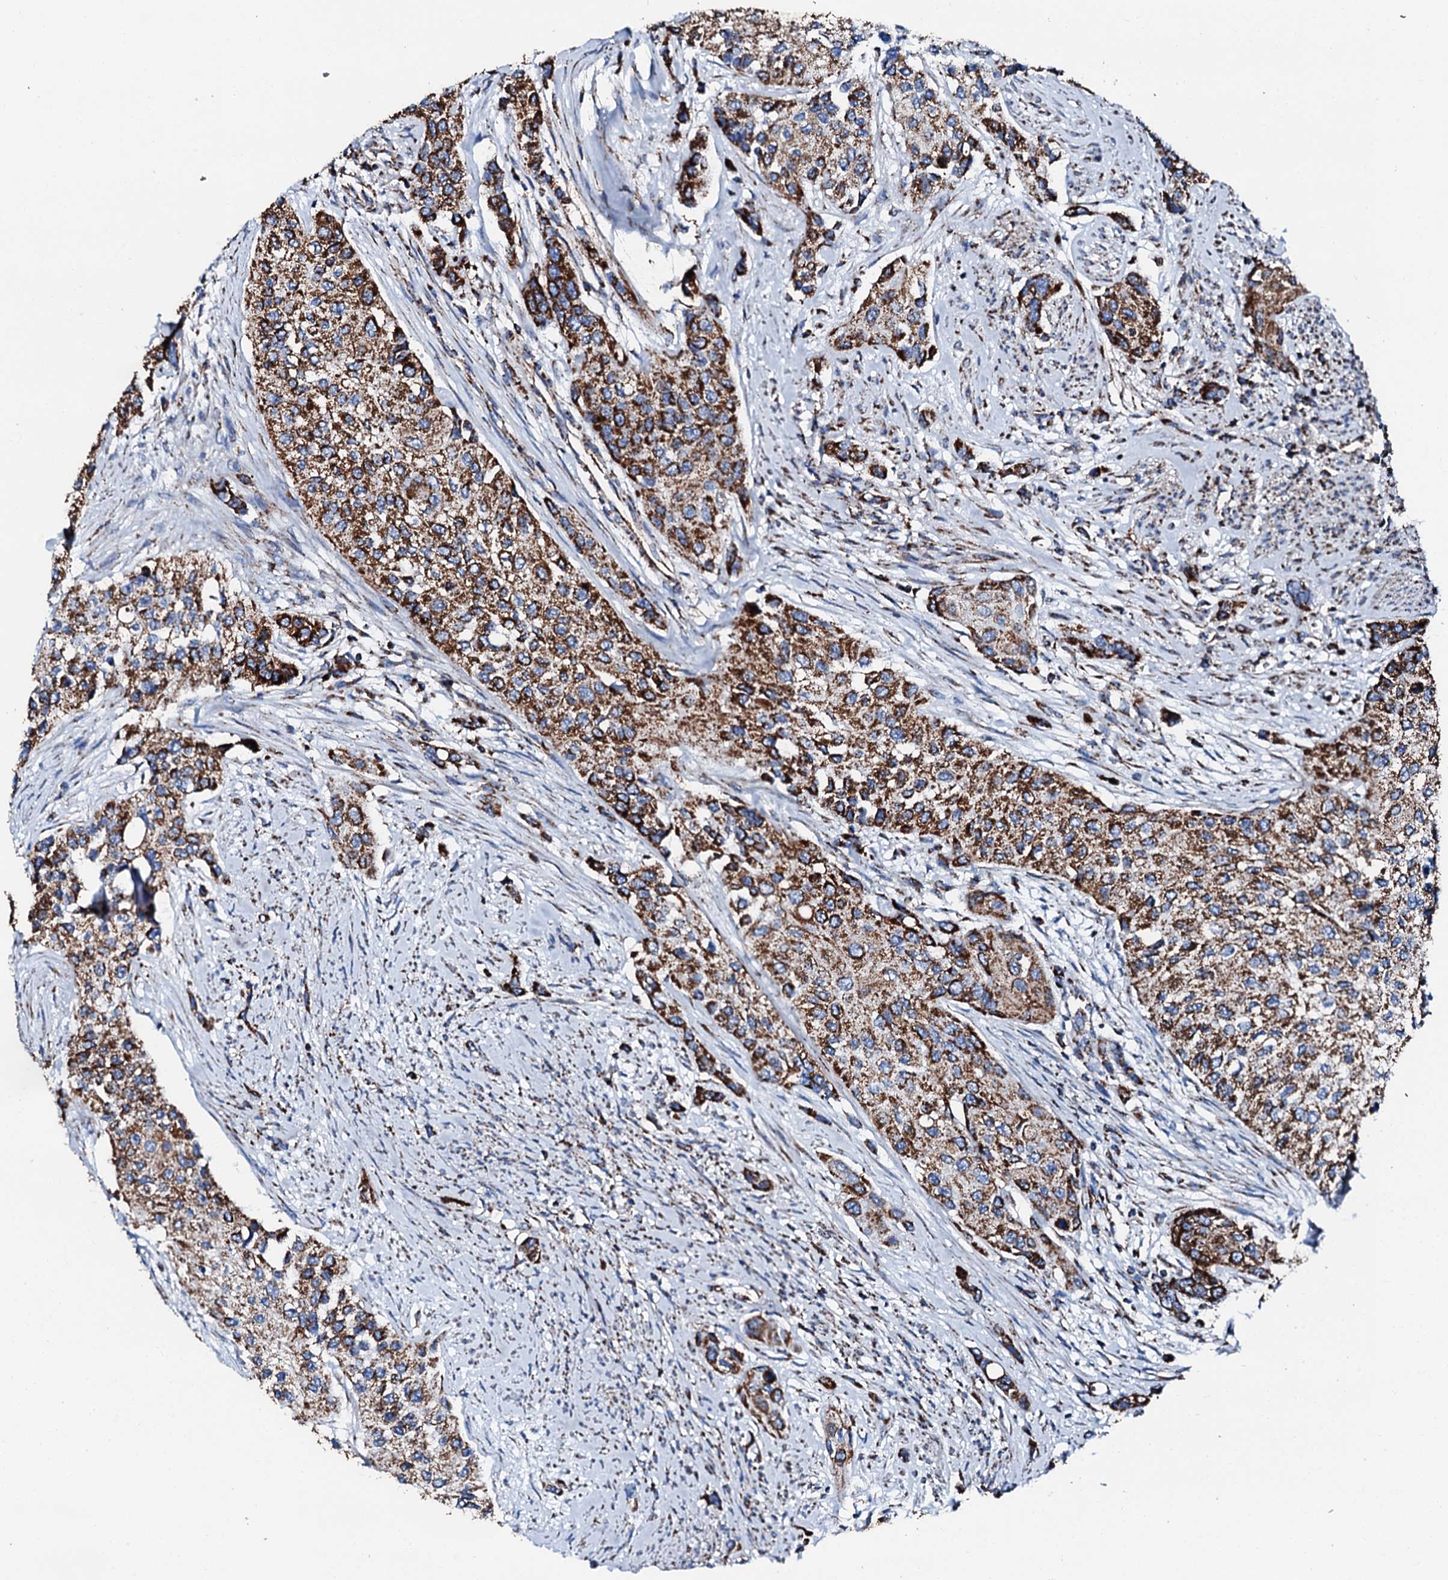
{"staining": {"intensity": "strong", "quantity": ">75%", "location": "cytoplasmic/membranous"}, "tissue": "urothelial cancer", "cell_type": "Tumor cells", "image_type": "cancer", "snomed": [{"axis": "morphology", "description": "Normal tissue, NOS"}, {"axis": "morphology", "description": "Urothelial carcinoma, High grade"}, {"axis": "topography", "description": "Vascular tissue"}, {"axis": "topography", "description": "Urinary bladder"}], "caption": "Urothelial carcinoma (high-grade) stained with DAB immunohistochemistry demonstrates high levels of strong cytoplasmic/membranous staining in about >75% of tumor cells. The staining was performed using DAB, with brown indicating positive protein expression. Nuclei are stained blue with hematoxylin.", "gene": "HADH", "patient": {"sex": "female", "age": 56}}